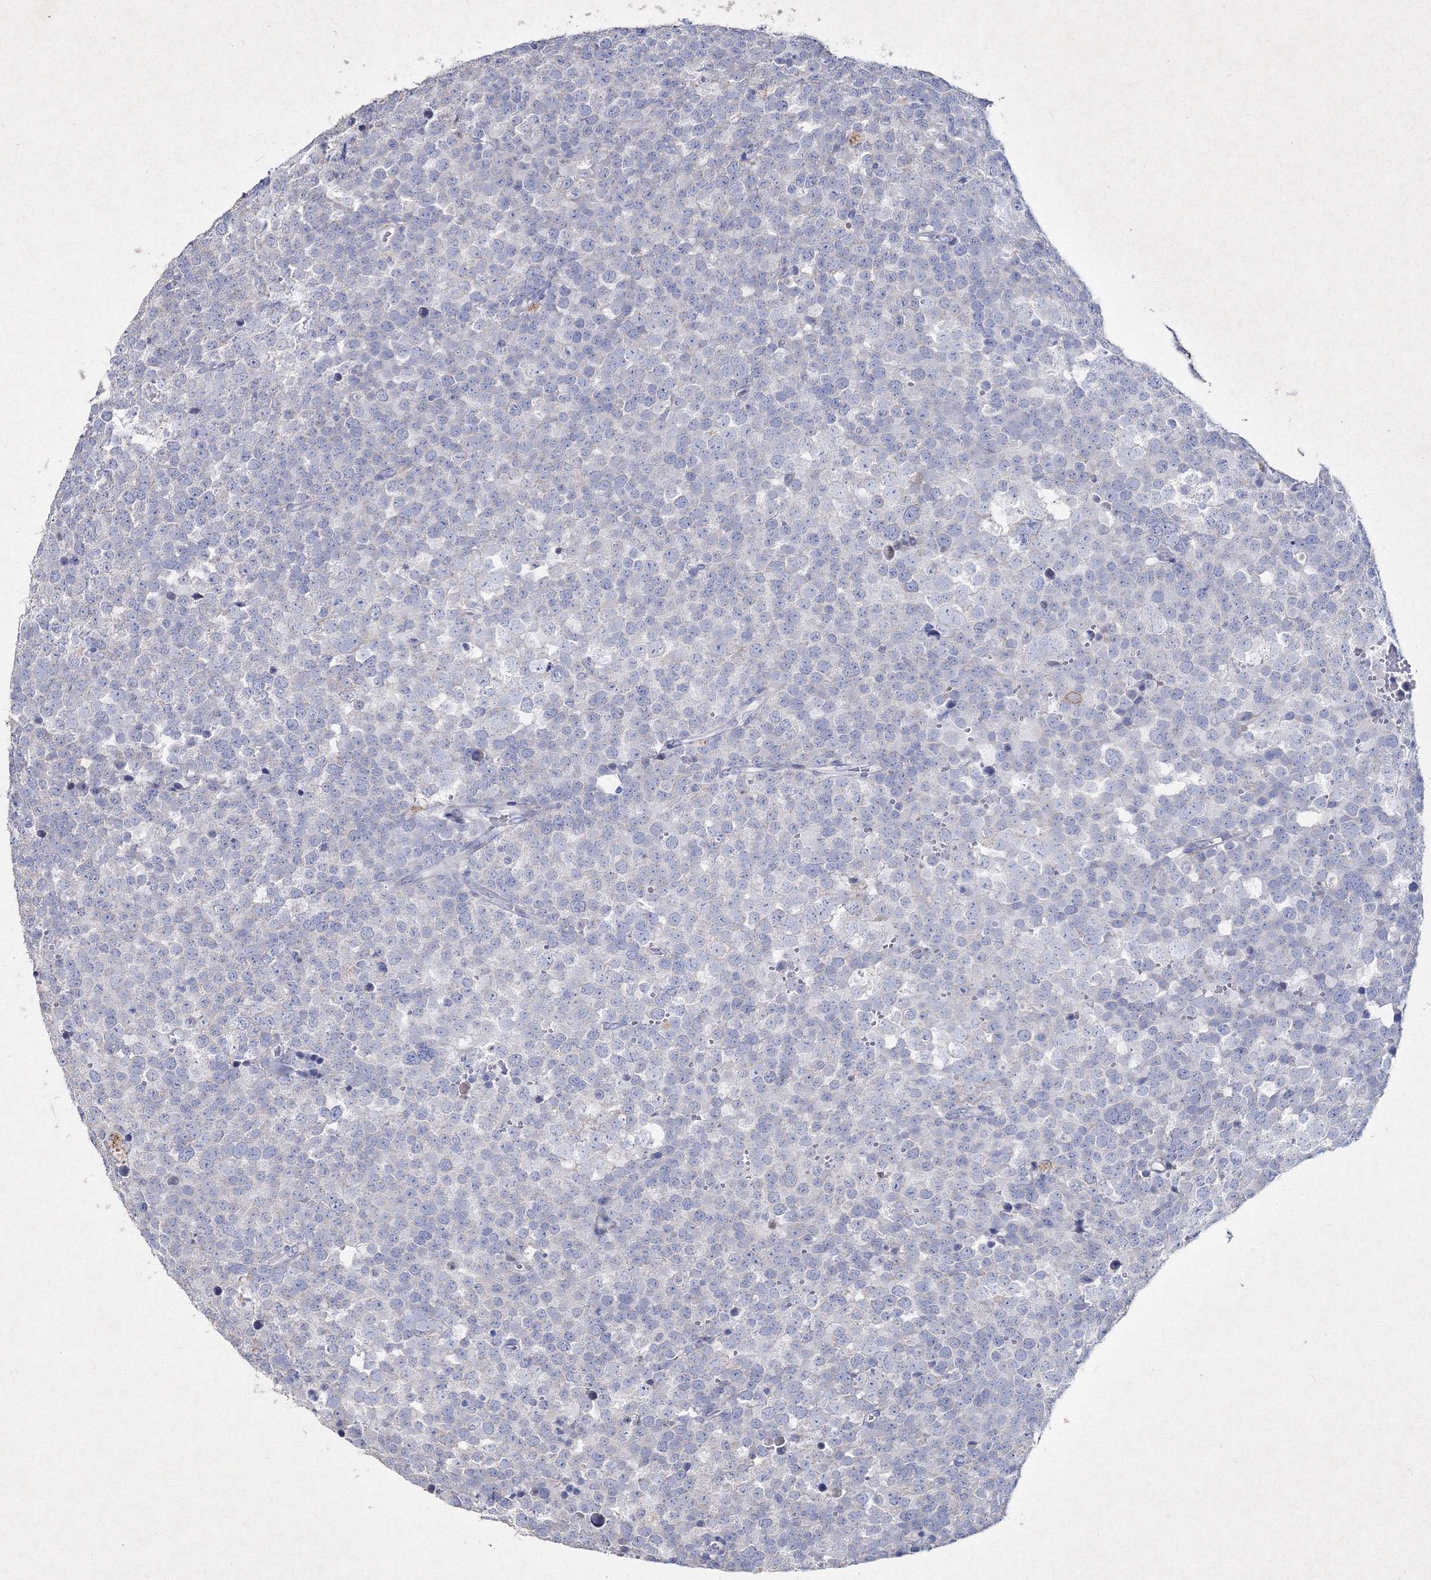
{"staining": {"intensity": "negative", "quantity": "none", "location": "none"}, "tissue": "testis cancer", "cell_type": "Tumor cells", "image_type": "cancer", "snomed": [{"axis": "morphology", "description": "Seminoma, NOS"}, {"axis": "topography", "description": "Testis"}], "caption": "An IHC histopathology image of testis cancer (seminoma) is shown. There is no staining in tumor cells of testis cancer (seminoma). (DAB immunohistochemistry (IHC) visualized using brightfield microscopy, high magnification).", "gene": "SMIM29", "patient": {"sex": "male", "age": 71}}